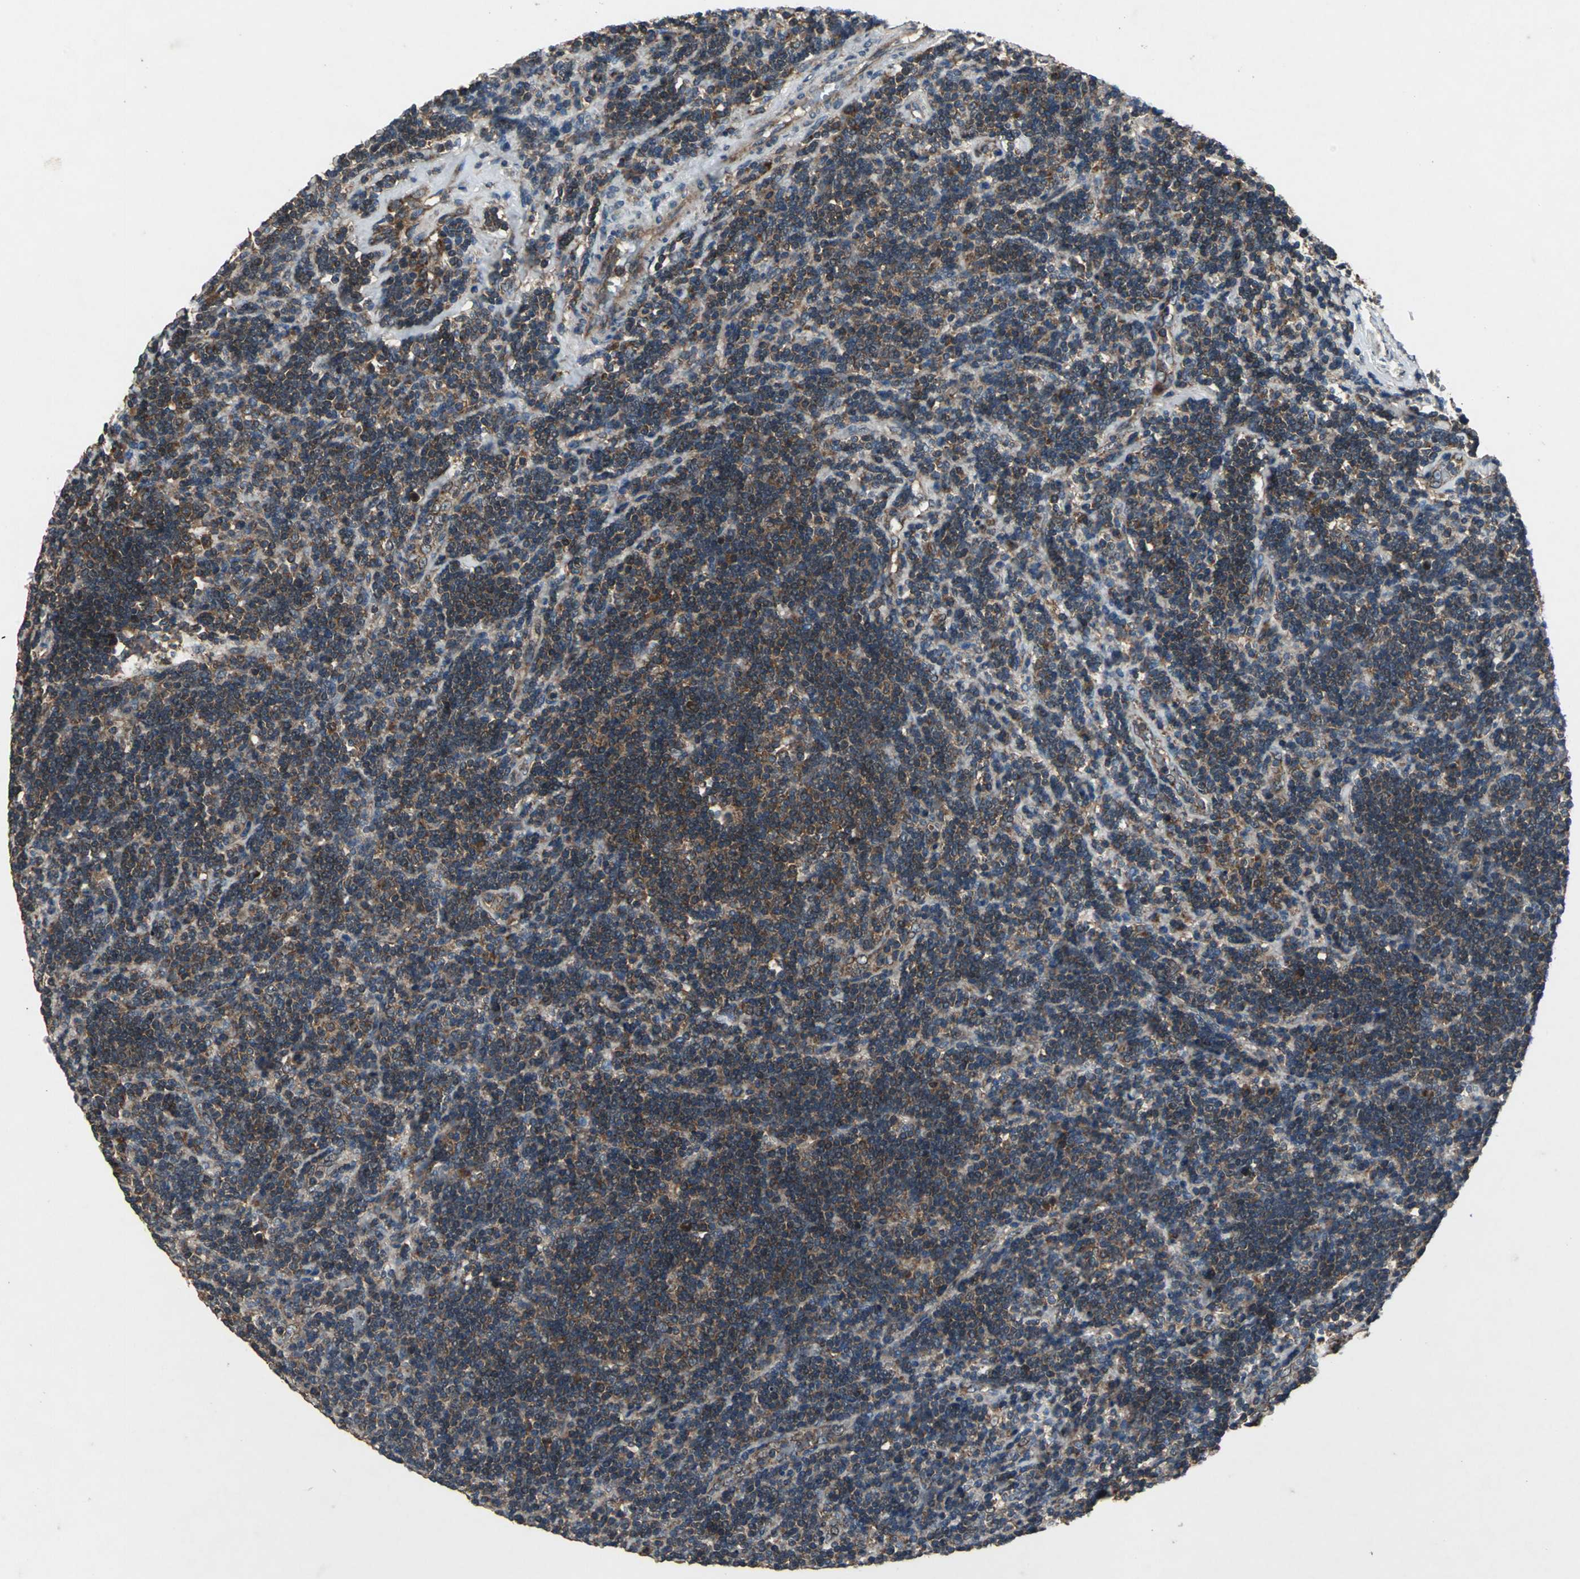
{"staining": {"intensity": "strong", "quantity": ">75%", "location": "cytoplasmic/membranous"}, "tissue": "lymphoma", "cell_type": "Tumor cells", "image_type": "cancer", "snomed": [{"axis": "morphology", "description": "Malignant lymphoma, non-Hodgkin's type, Low grade"}, {"axis": "topography", "description": "Lymph node"}], "caption": "Lymphoma stained for a protein (brown) exhibits strong cytoplasmic/membranous positive expression in about >75% of tumor cells.", "gene": "ZNF608", "patient": {"sex": "male", "age": 70}}